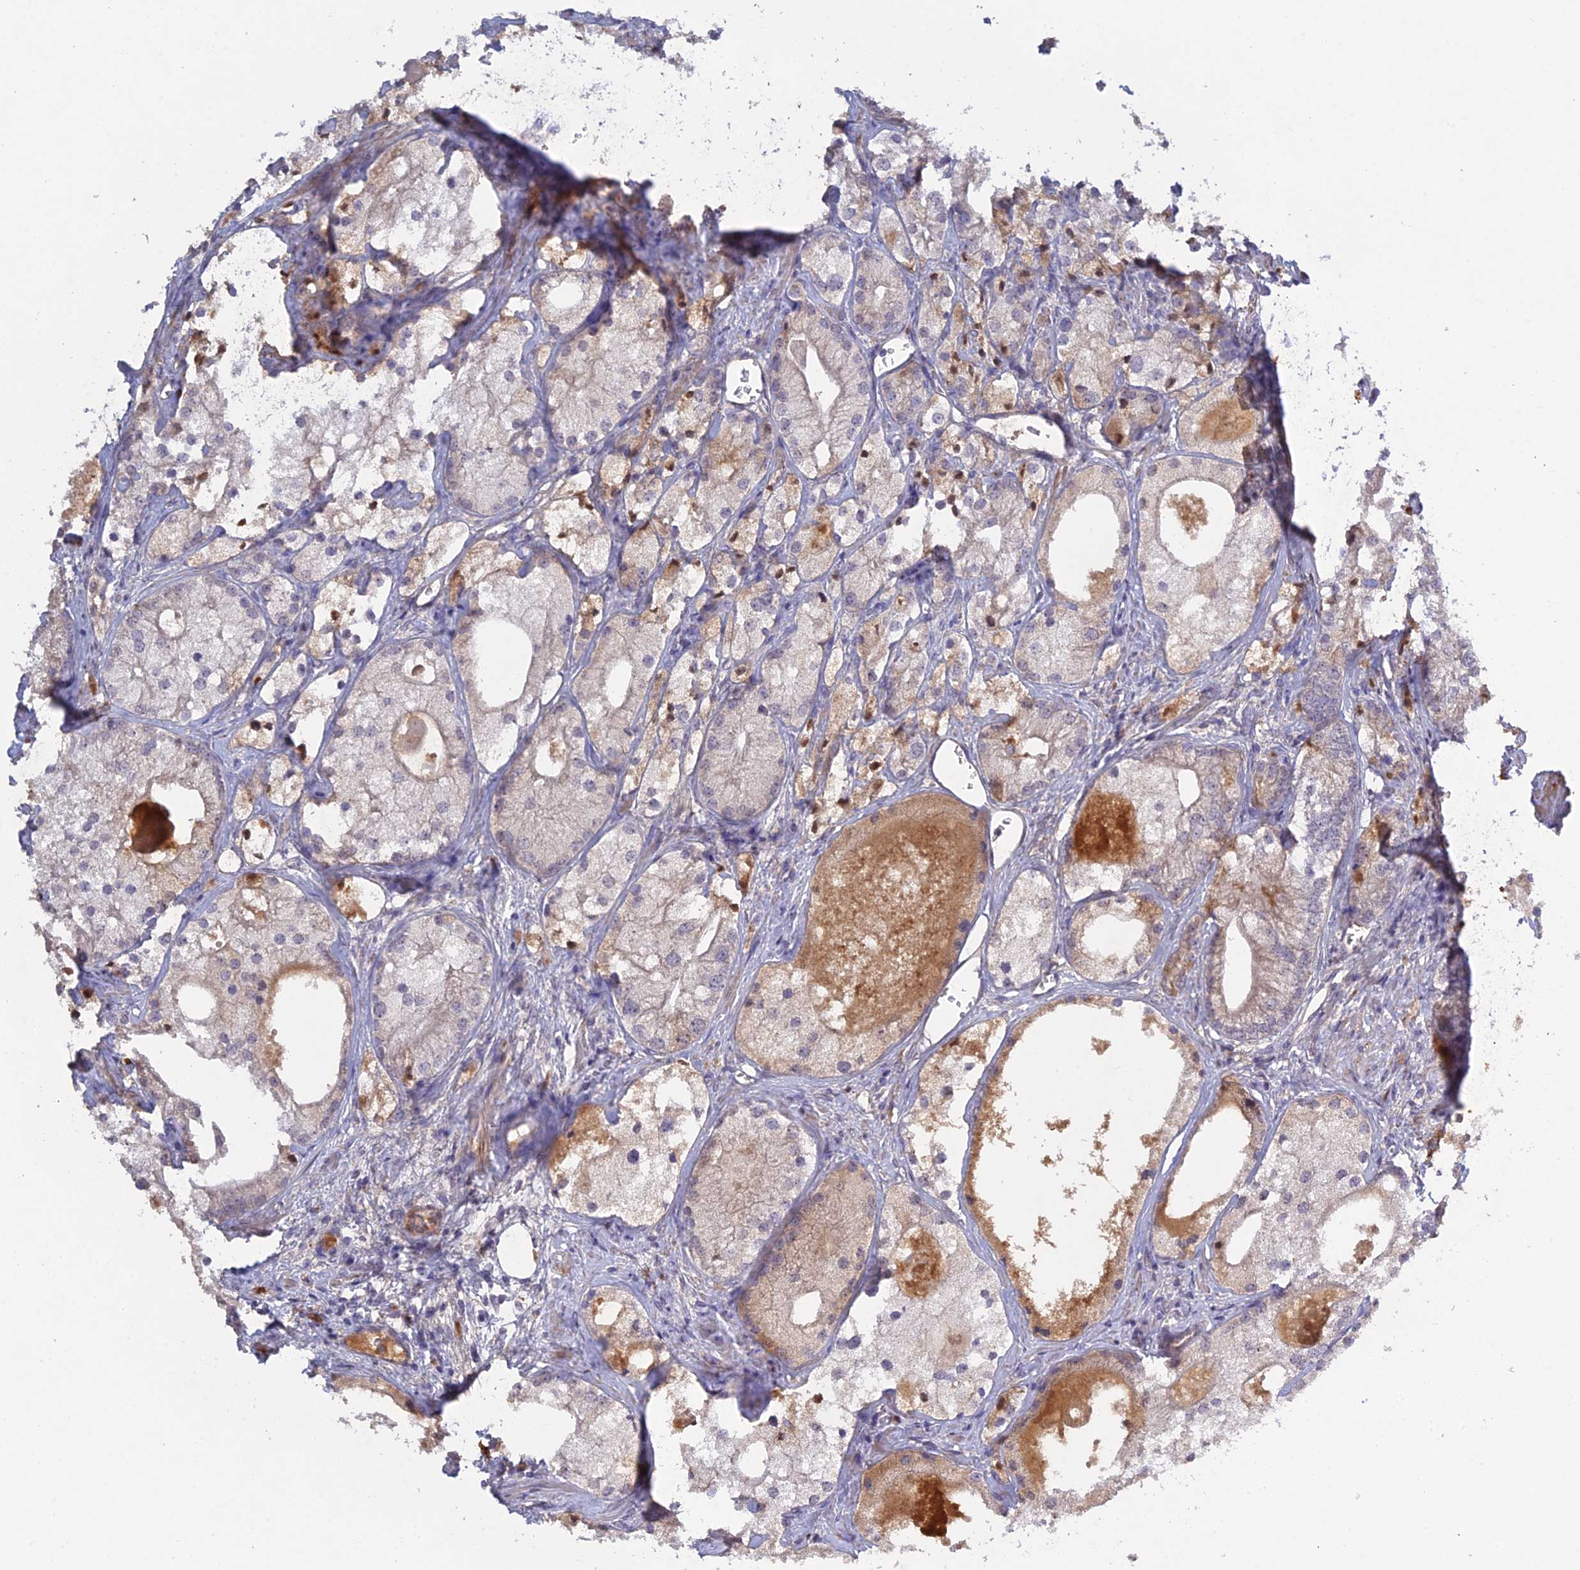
{"staining": {"intensity": "negative", "quantity": "none", "location": "none"}, "tissue": "prostate cancer", "cell_type": "Tumor cells", "image_type": "cancer", "snomed": [{"axis": "morphology", "description": "Adenocarcinoma, Low grade"}, {"axis": "topography", "description": "Prostate"}], "caption": "Tumor cells are negative for protein expression in human prostate low-grade adenocarcinoma.", "gene": "SLC39A13", "patient": {"sex": "male", "age": 69}}